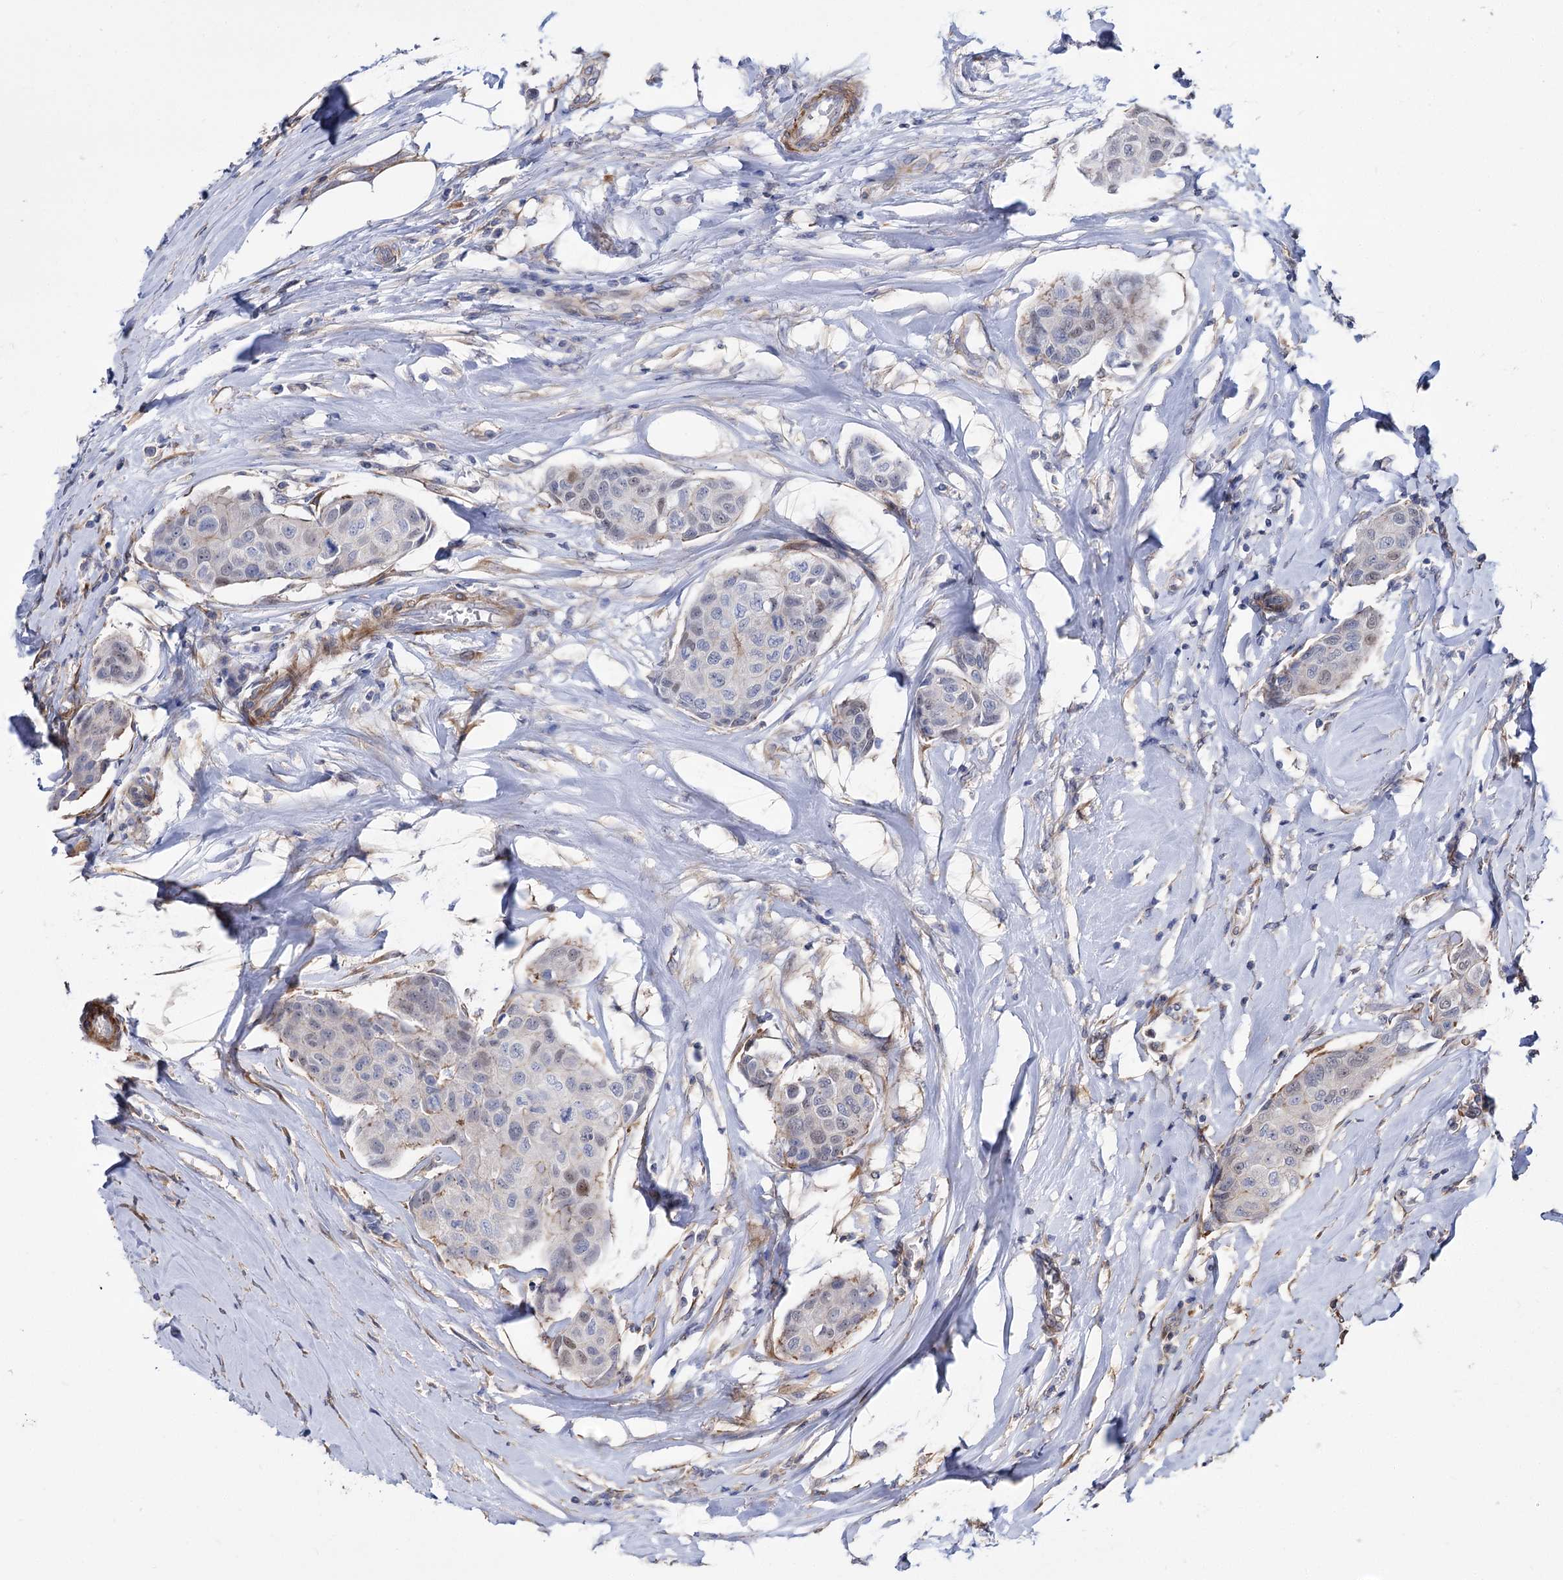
{"staining": {"intensity": "negative", "quantity": "none", "location": "none"}, "tissue": "breast cancer", "cell_type": "Tumor cells", "image_type": "cancer", "snomed": [{"axis": "morphology", "description": "Duct carcinoma"}, {"axis": "topography", "description": "Breast"}], "caption": "High power microscopy image of an immunohistochemistry histopathology image of breast cancer (intraductal carcinoma), revealing no significant staining in tumor cells.", "gene": "DPP3", "patient": {"sex": "female", "age": 80}}